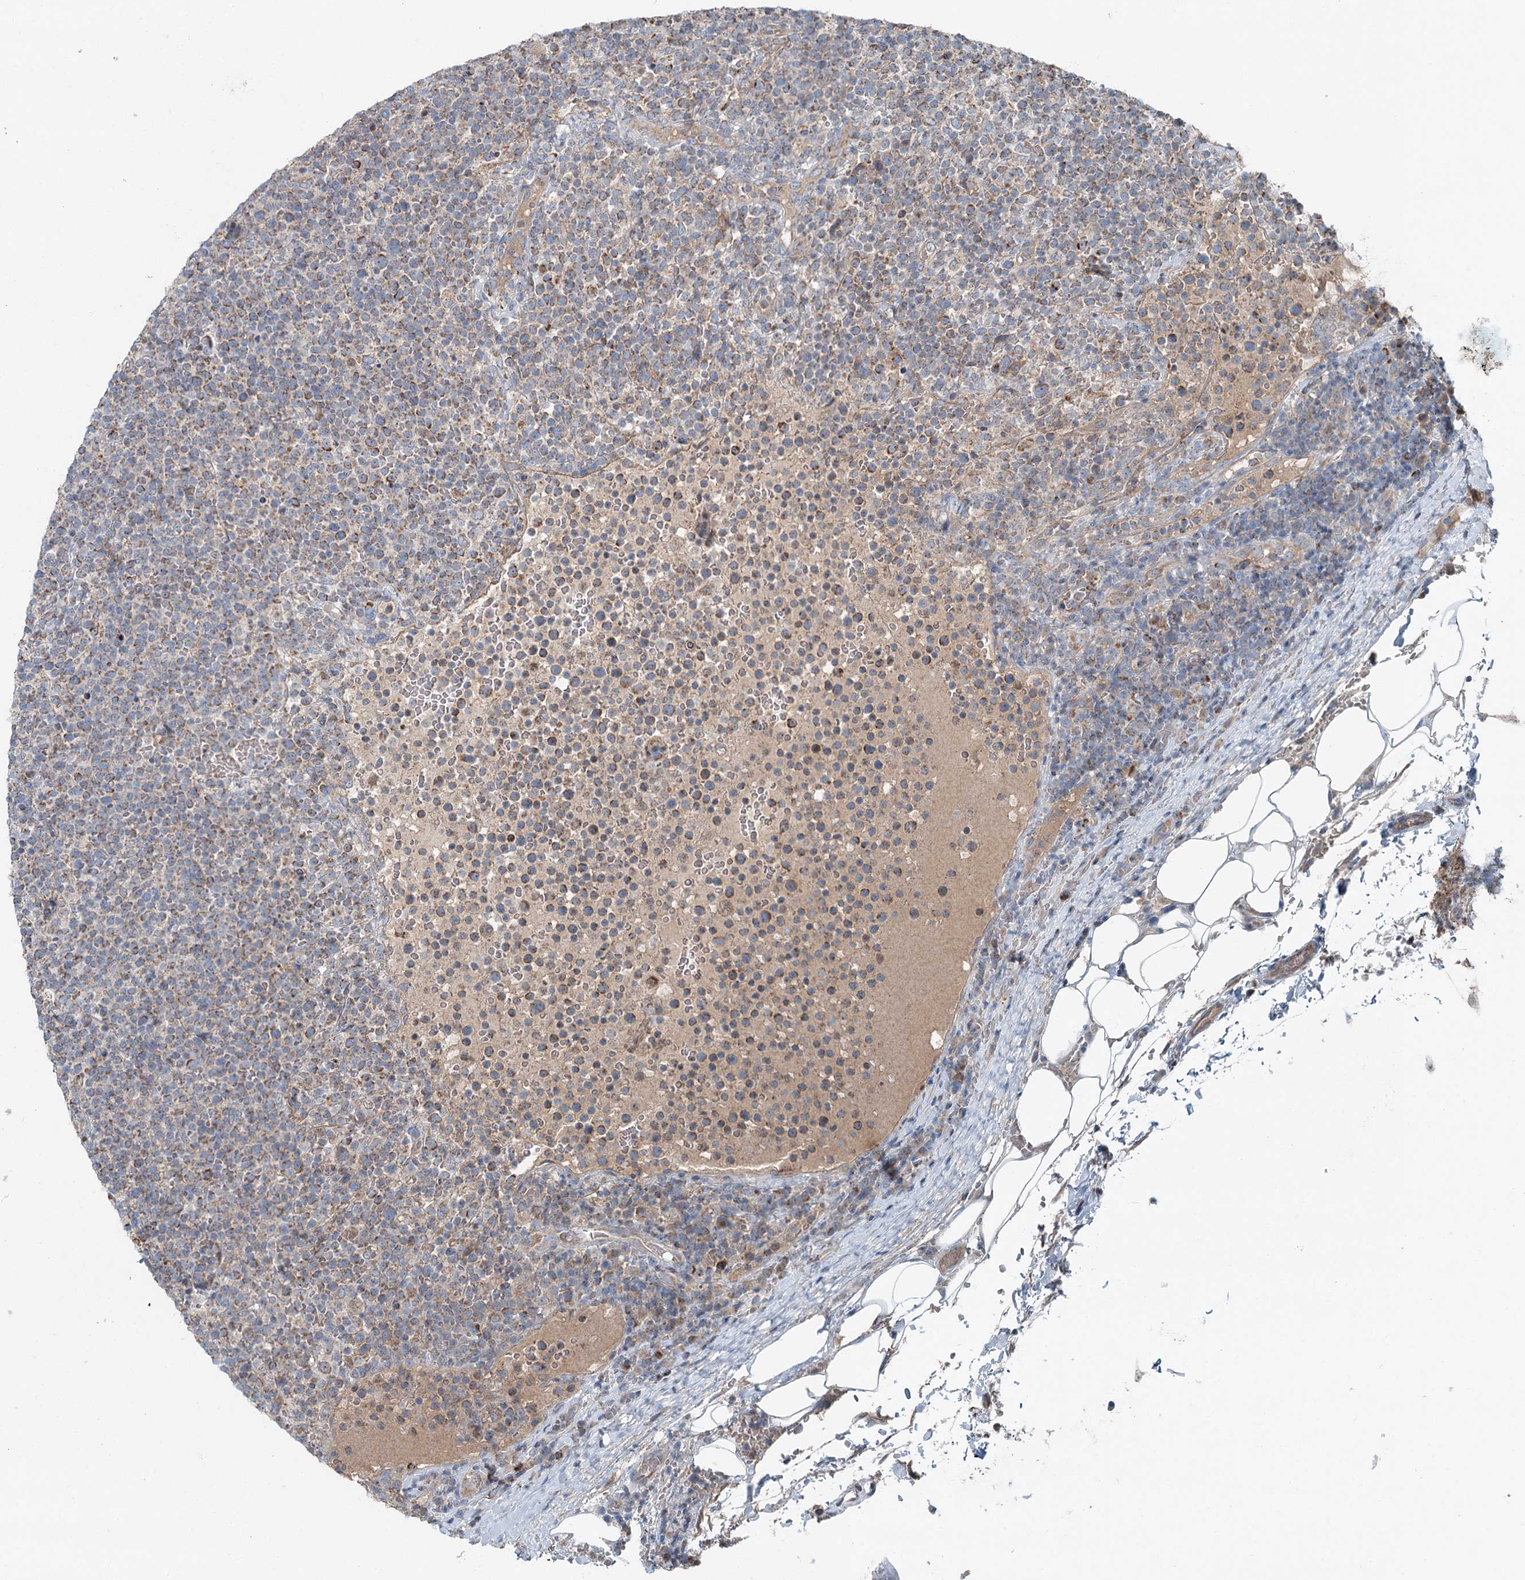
{"staining": {"intensity": "moderate", "quantity": ">75%", "location": "cytoplasmic/membranous"}, "tissue": "lymphoma", "cell_type": "Tumor cells", "image_type": "cancer", "snomed": [{"axis": "morphology", "description": "Malignant lymphoma, non-Hodgkin's type, High grade"}, {"axis": "topography", "description": "Lymph node"}], "caption": "About >75% of tumor cells in human malignant lymphoma, non-Hodgkin's type (high-grade) exhibit moderate cytoplasmic/membranous protein expression as visualized by brown immunohistochemical staining.", "gene": "CHCHD5", "patient": {"sex": "male", "age": 61}}